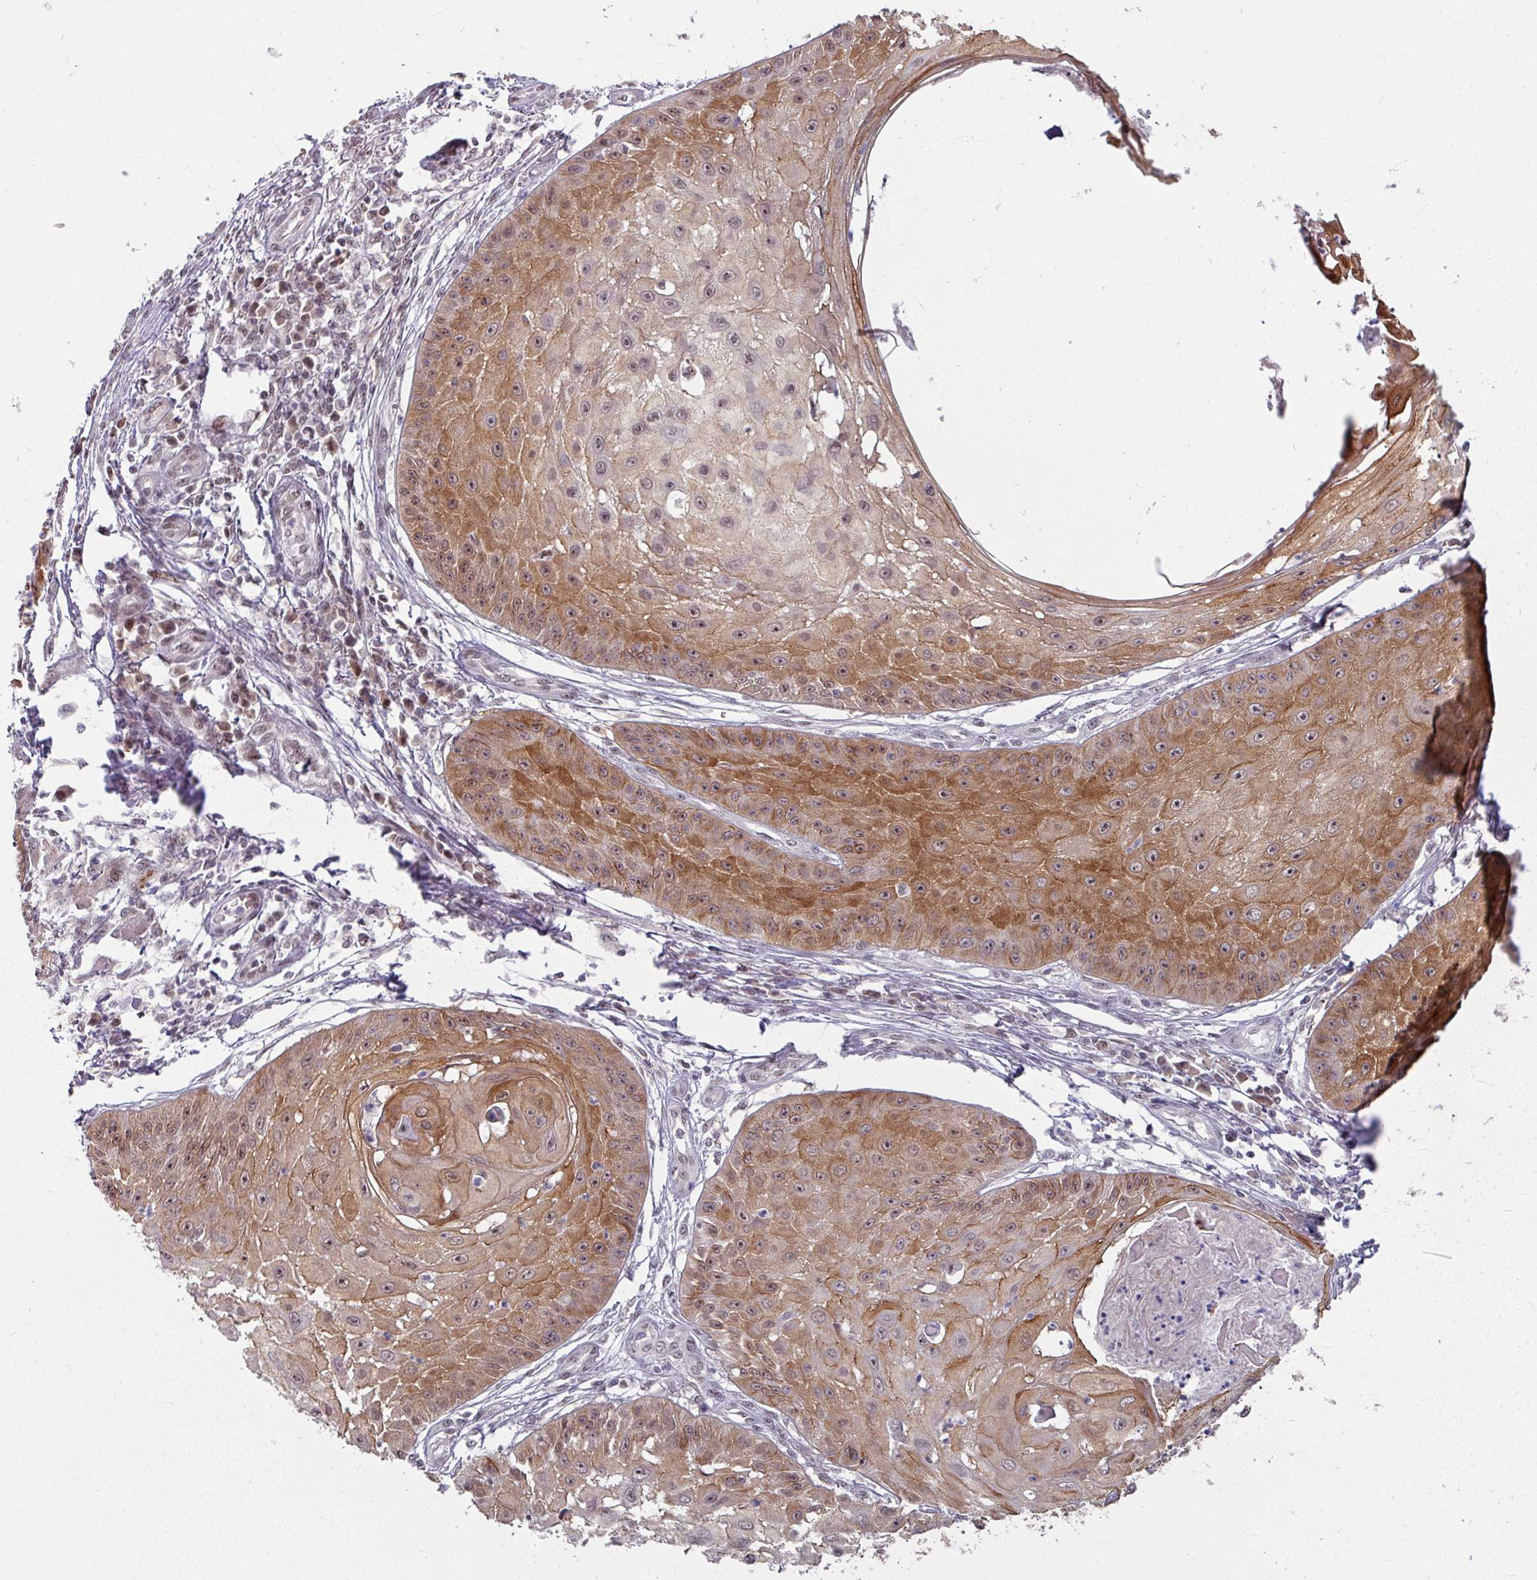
{"staining": {"intensity": "moderate", "quantity": ">75%", "location": "cytoplasmic/membranous"}, "tissue": "skin cancer", "cell_type": "Tumor cells", "image_type": "cancer", "snomed": [{"axis": "morphology", "description": "Squamous cell carcinoma, NOS"}, {"axis": "topography", "description": "Skin"}], "caption": "This is an image of IHC staining of skin cancer, which shows moderate staining in the cytoplasmic/membranous of tumor cells.", "gene": "KLC3", "patient": {"sex": "male", "age": 70}}